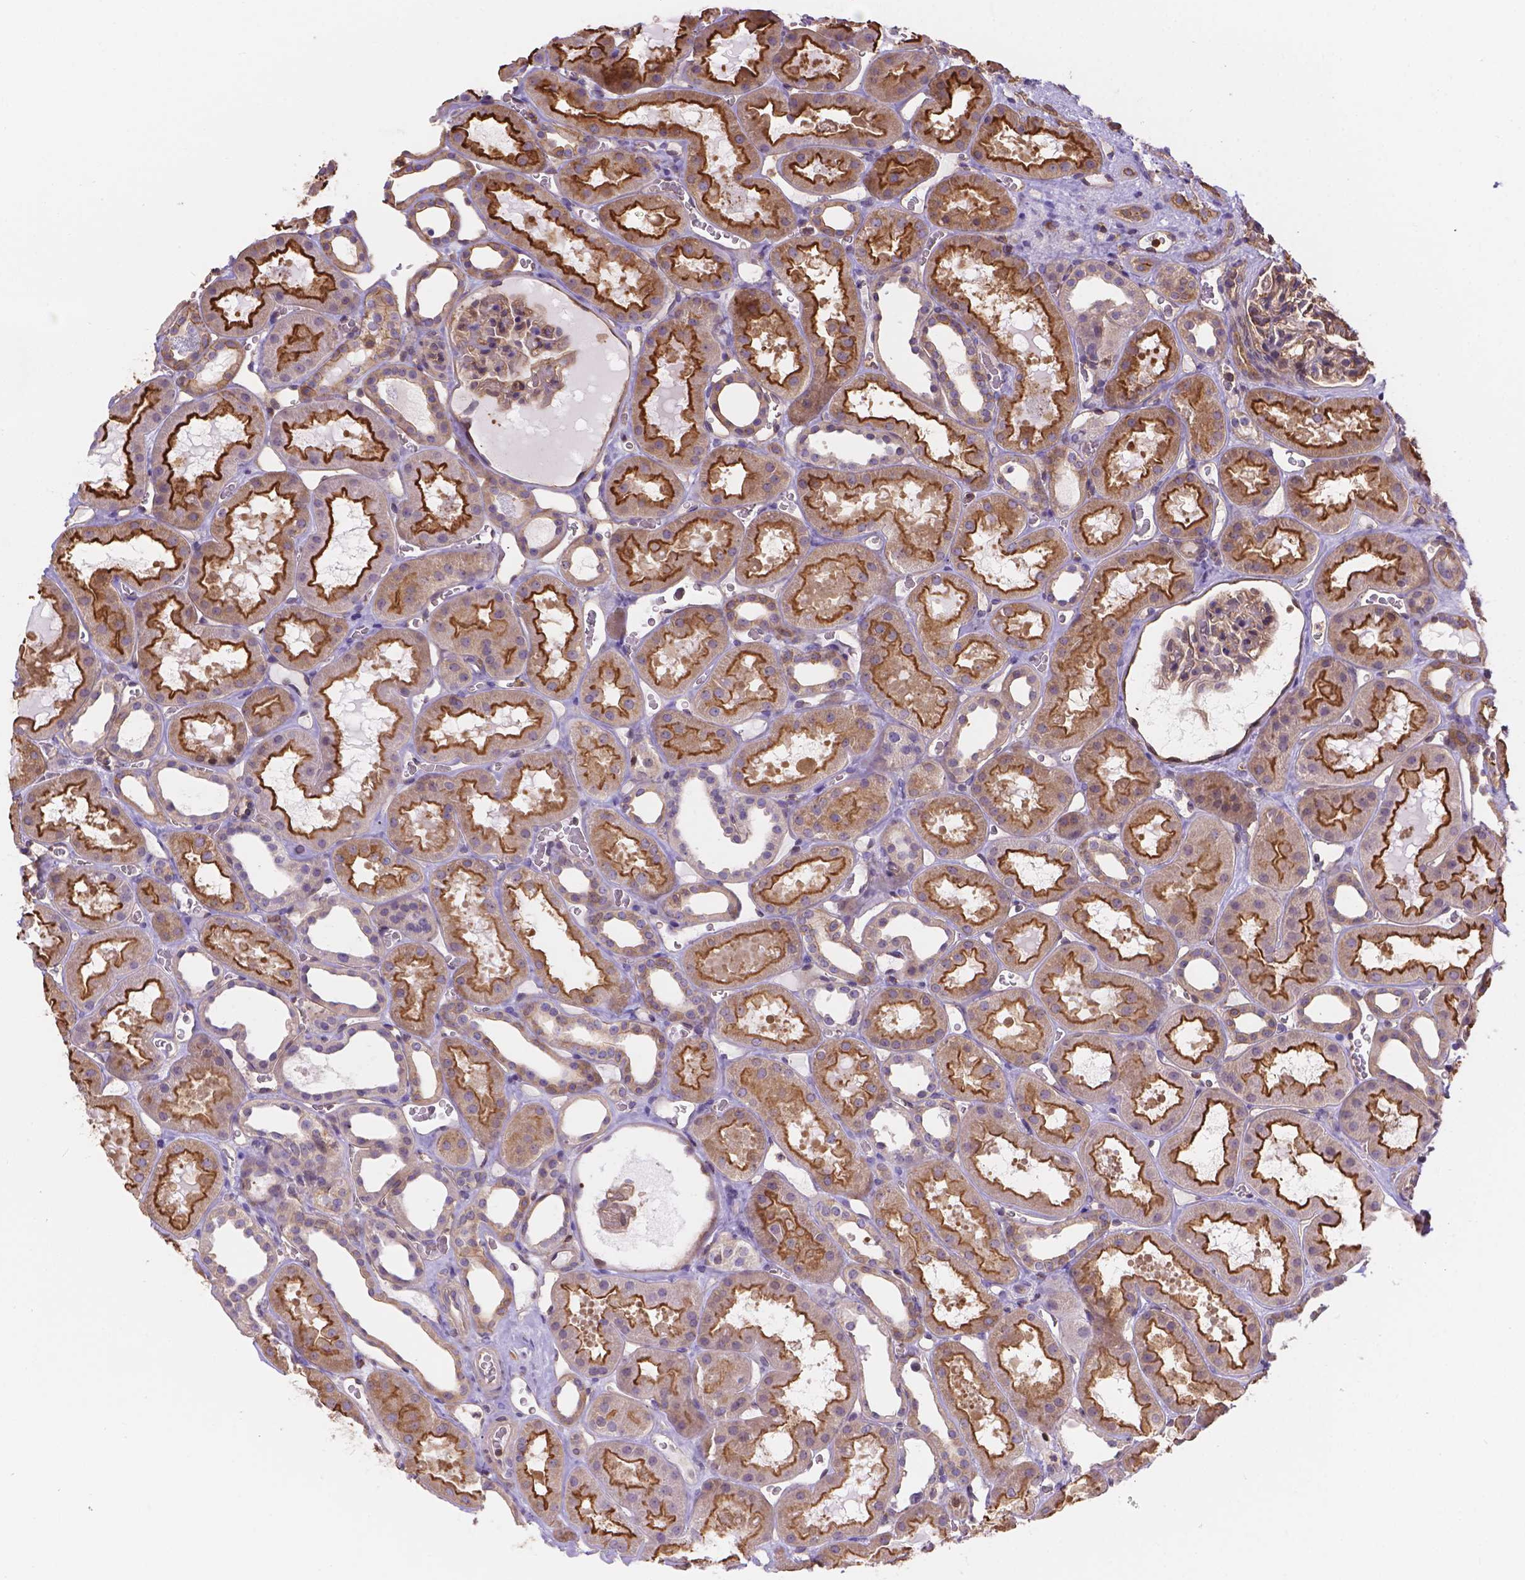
{"staining": {"intensity": "weak", "quantity": "25%-75%", "location": "cytoplasmic/membranous"}, "tissue": "kidney", "cell_type": "Cells in glomeruli", "image_type": "normal", "snomed": [{"axis": "morphology", "description": "Normal tissue, NOS"}, {"axis": "topography", "description": "Kidney"}], "caption": "High-magnification brightfield microscopy of unremarkable kidney stained with DAB (3,3'-diaminobenzidine) (brown) and counterstained with hematoxylin (blue). cells in glomeruli exhibit weak cytoplasmic/membranous positivity is identified in about25%-75% of cells.", "gene": "DMWD", "patient": {"sex": "female", "age": 41}}